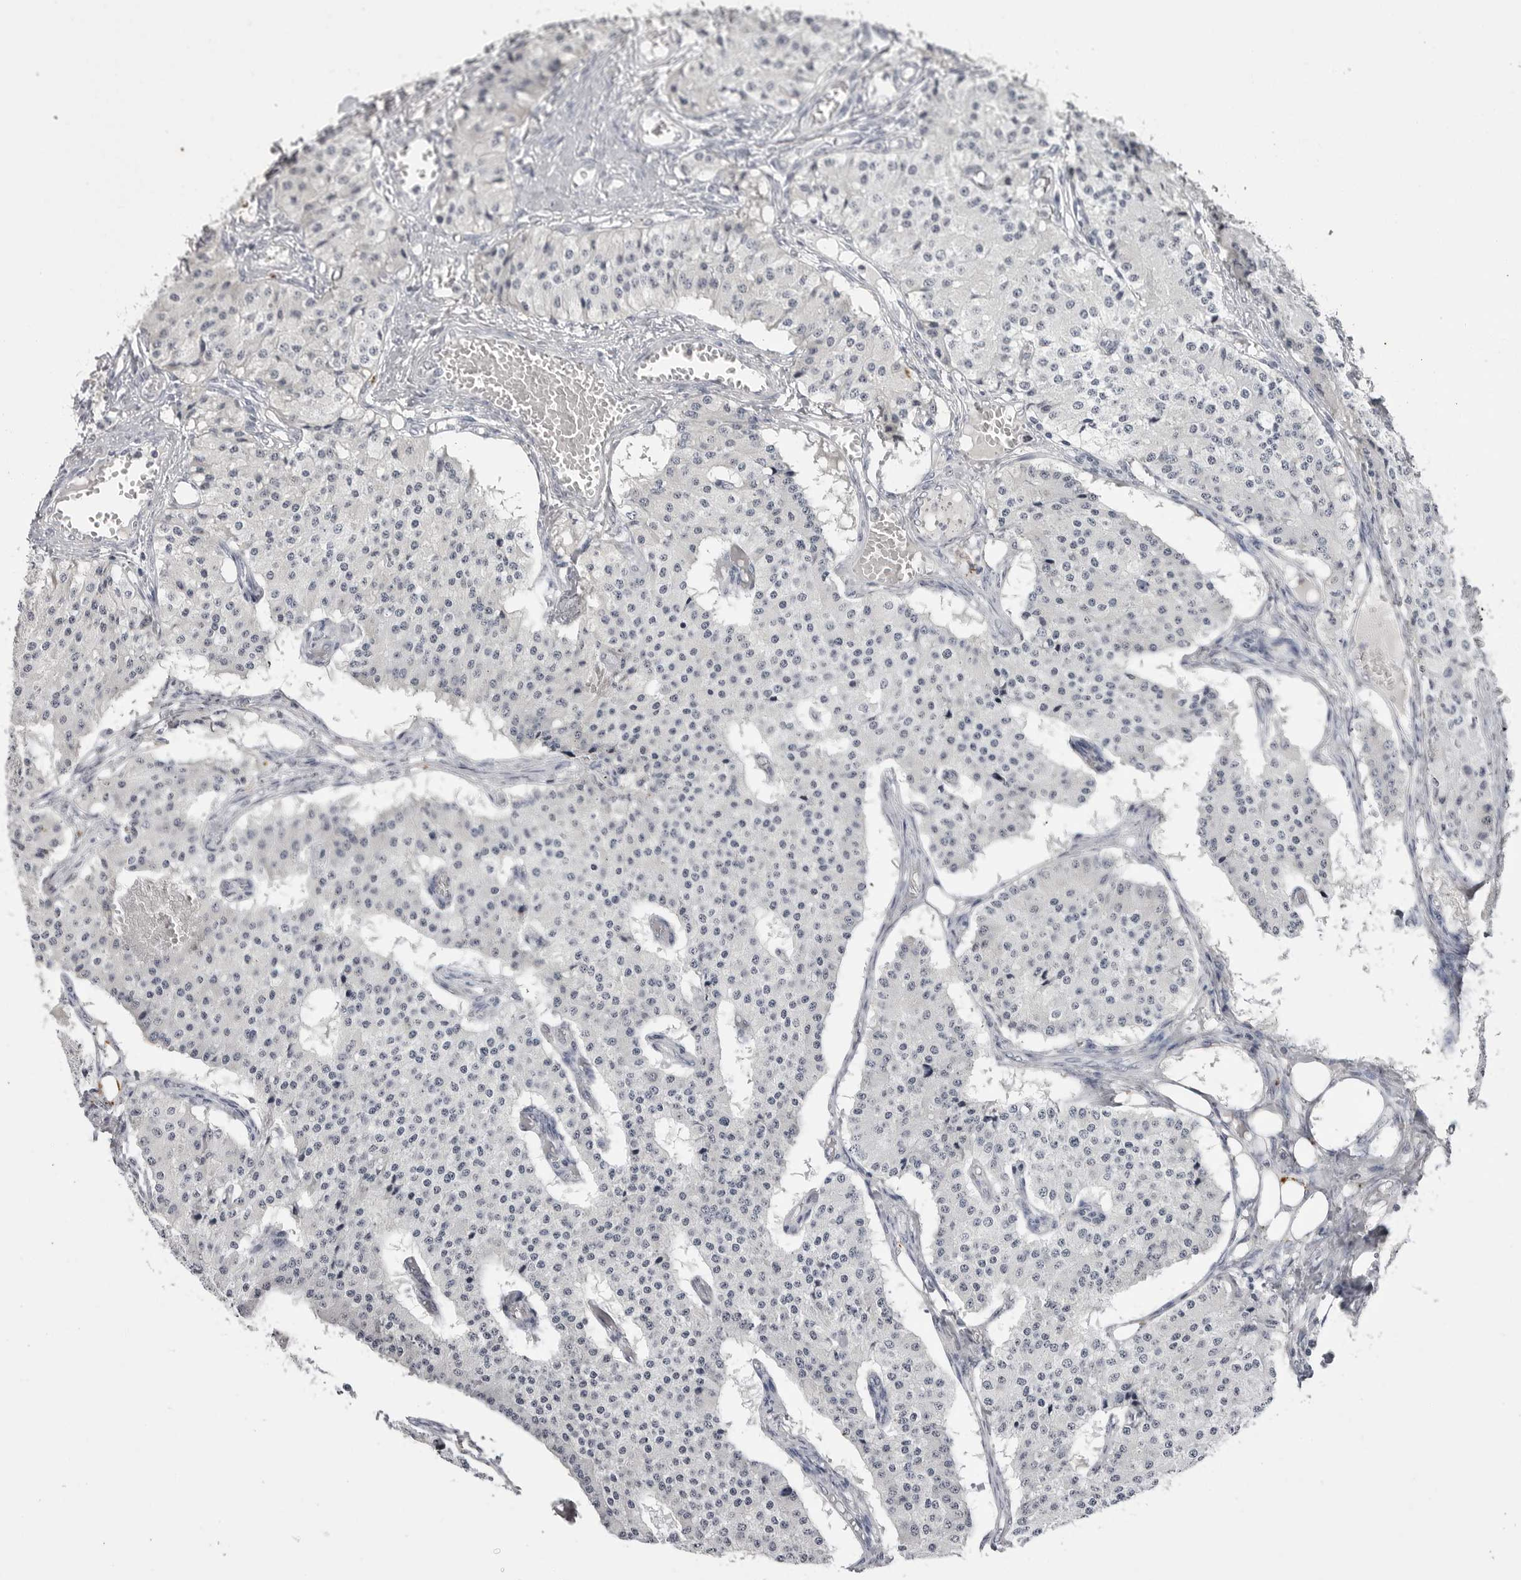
{"staining": {"intensity": "negative", "quantity": "none", "location": "none"}, "tissue": "carcinoid", "cell_type": "Tumor cells", "image_type": "cancer", "snomed": [{"axis": "morphology", "description": "Carcinoid, malignant, NOS"}, {"axis": "topography", "description": "Colon"}], "caption": "Immunohistochemistry image of carcinoid stained for a protein (brown), which displays no expression in tumor cells.", "gene": "RRM1", "patient": {"sex": "female", "age": 52}}